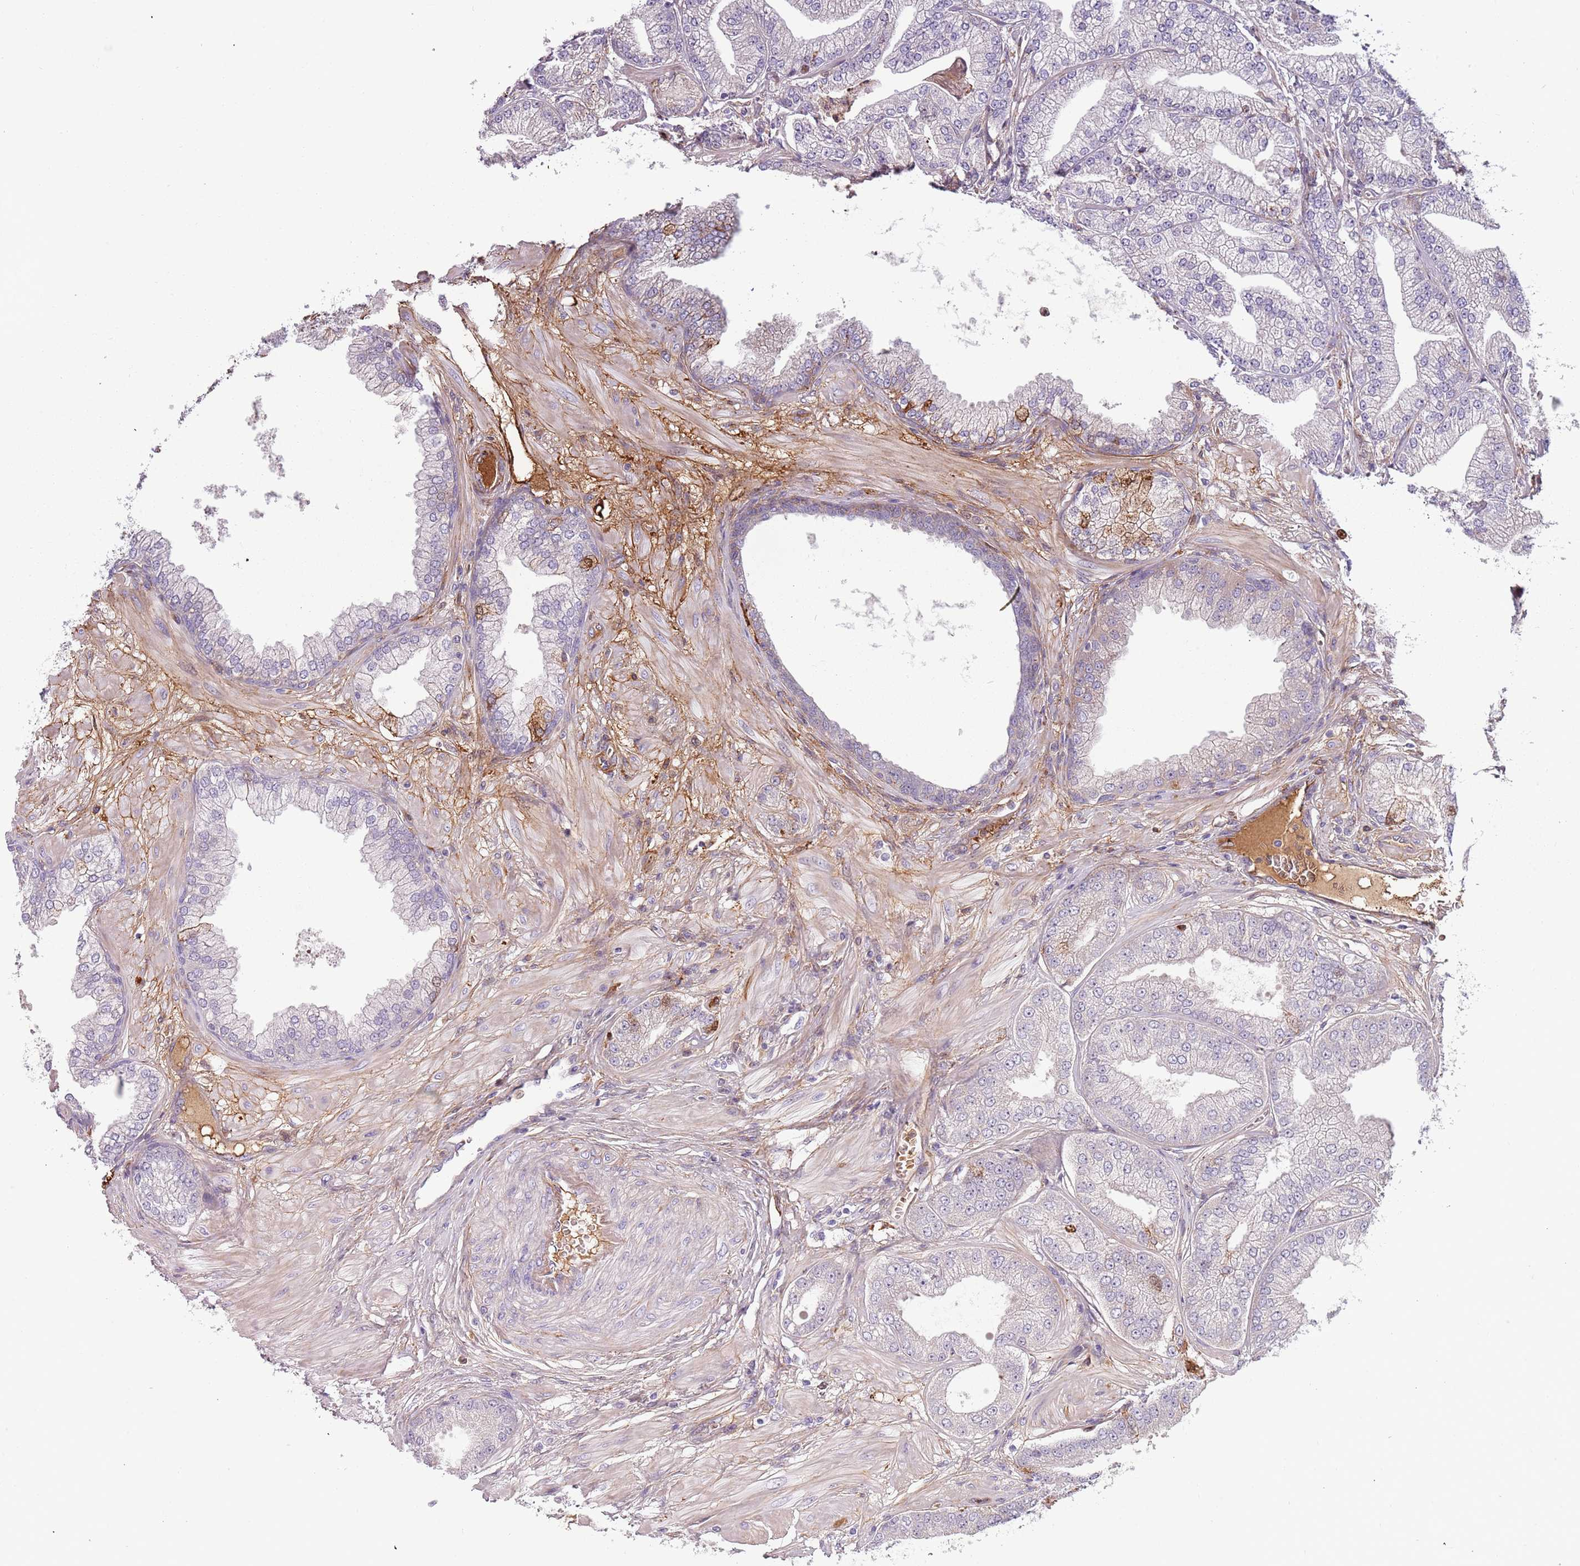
{"staining": {"intensity": "negative", "quantity": "none", "location": "none"}, "tissue": "prostate cancer", "cell_type": "Tumor cells", "image_type": "cancer", "snomed": [{"axis": "morphology", "description": "Adenocarcinoma, Low grade"}, {"axis": "topography", "description": "Prostate"}], "caption": "Tumor cells are negative for brown protein staining in prostate cancer (low-grade adenocarcinoma). The staining is performed using DAB (3,3'-diaminobenzidine) brown chromogen with nuclei counter-stained in using hematoxylin.", "gene": "NADK", "patient": {"sex": "male", "age": 55}}